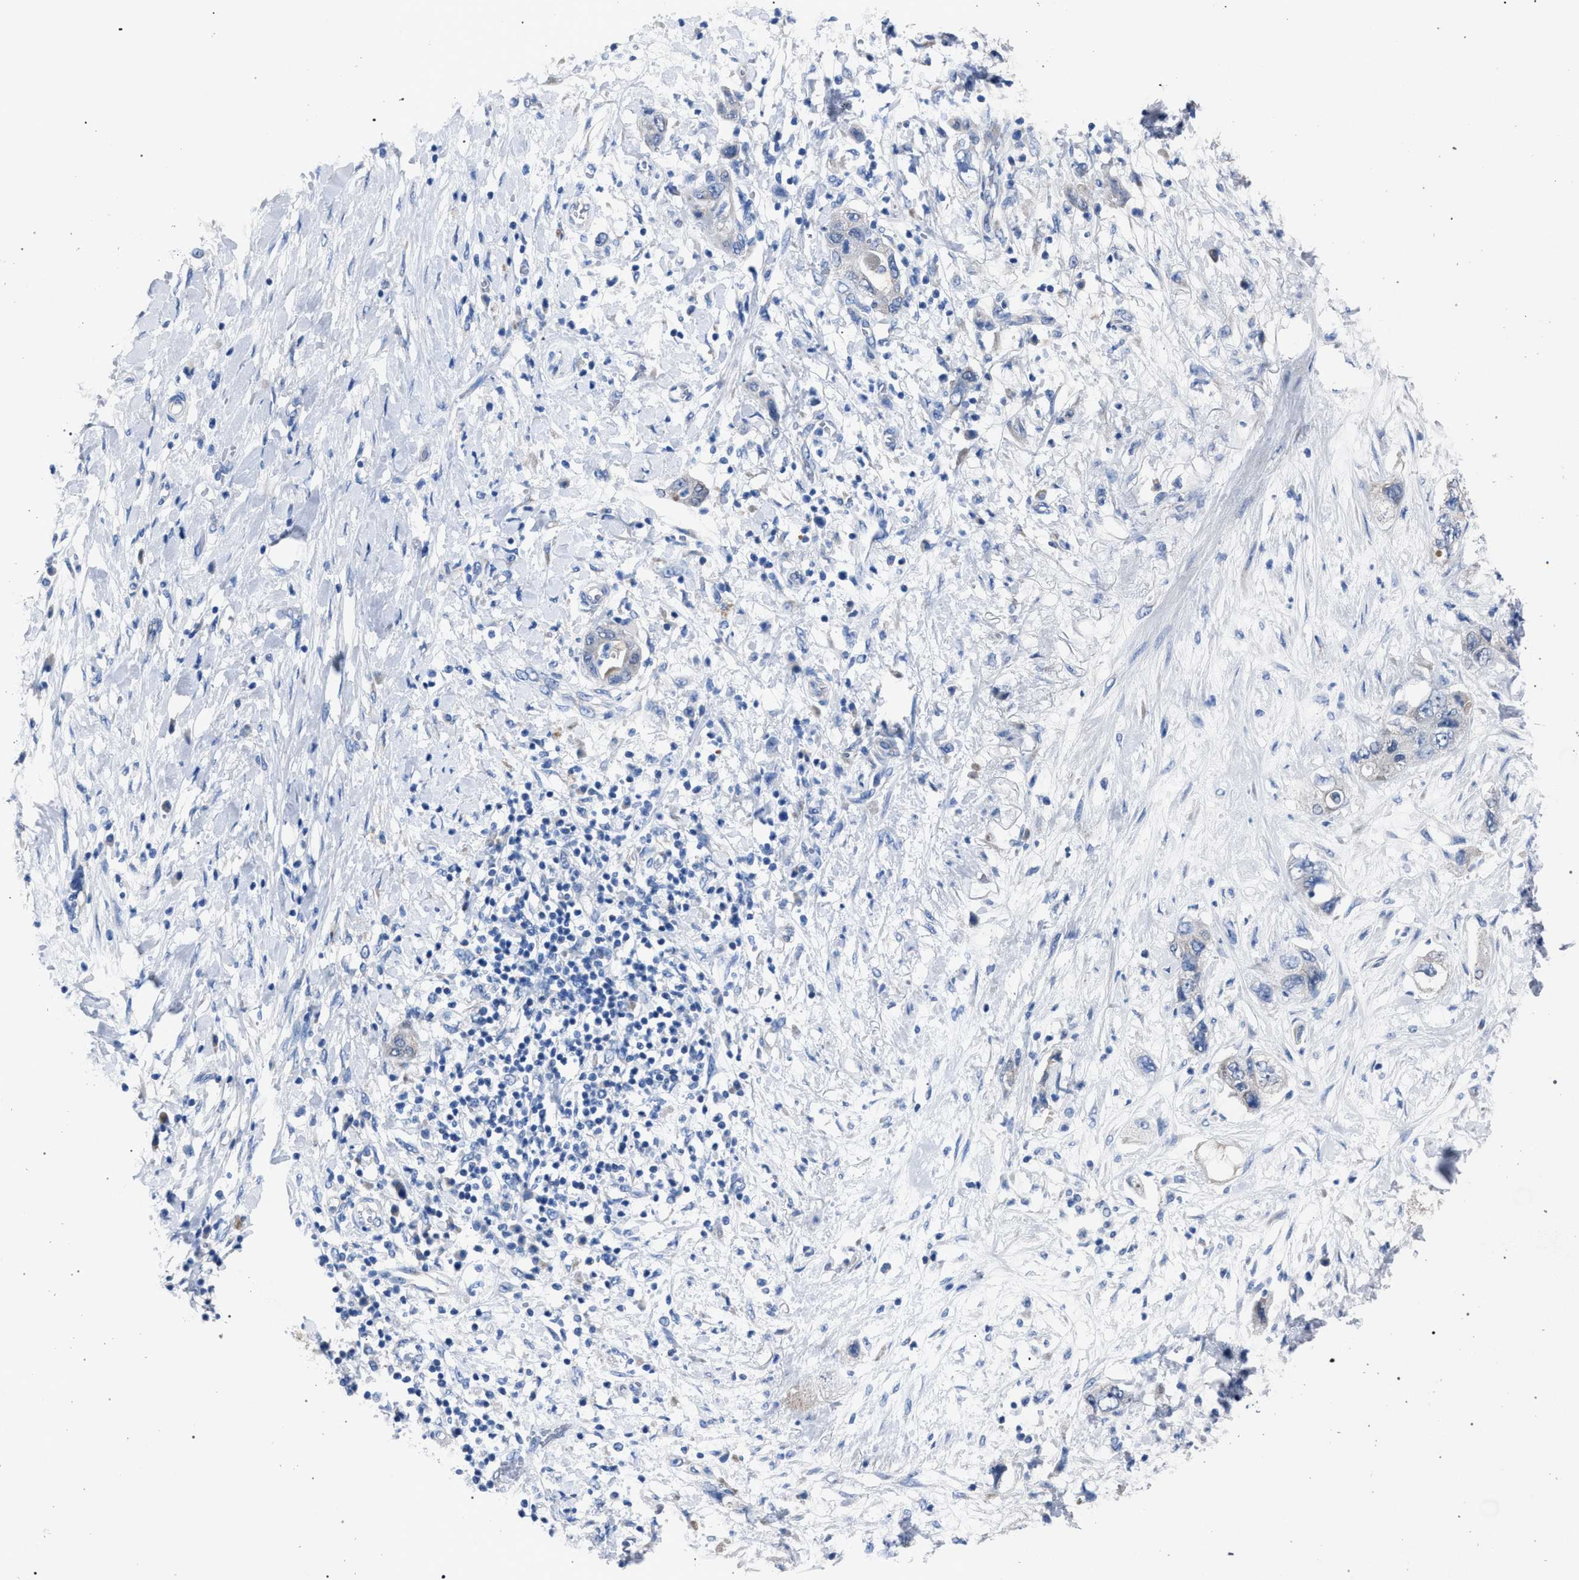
{"staining": {"intensity": "weak", "quantity": "25%-75%", "location": "cytoplasmic/membranous"}, "tissue": "pancreatic cancer", "cell_type": "Tumor cells", "image_type": "cancer", "snomed": [{"axis": "morphology", "description": "Adenocarcinoma, NOS"}, {"axis": "topography", "description": "Pancreas"}], "caption": "Human adenocarcinoma (pancreatic) stained for a protein (brown) exhibits weak cytoplasmic/membranous positive expression in about 25%-75% of tumor cells.", "gene": "CRYZ", "patient": {"sex": "female", "age": 73}}